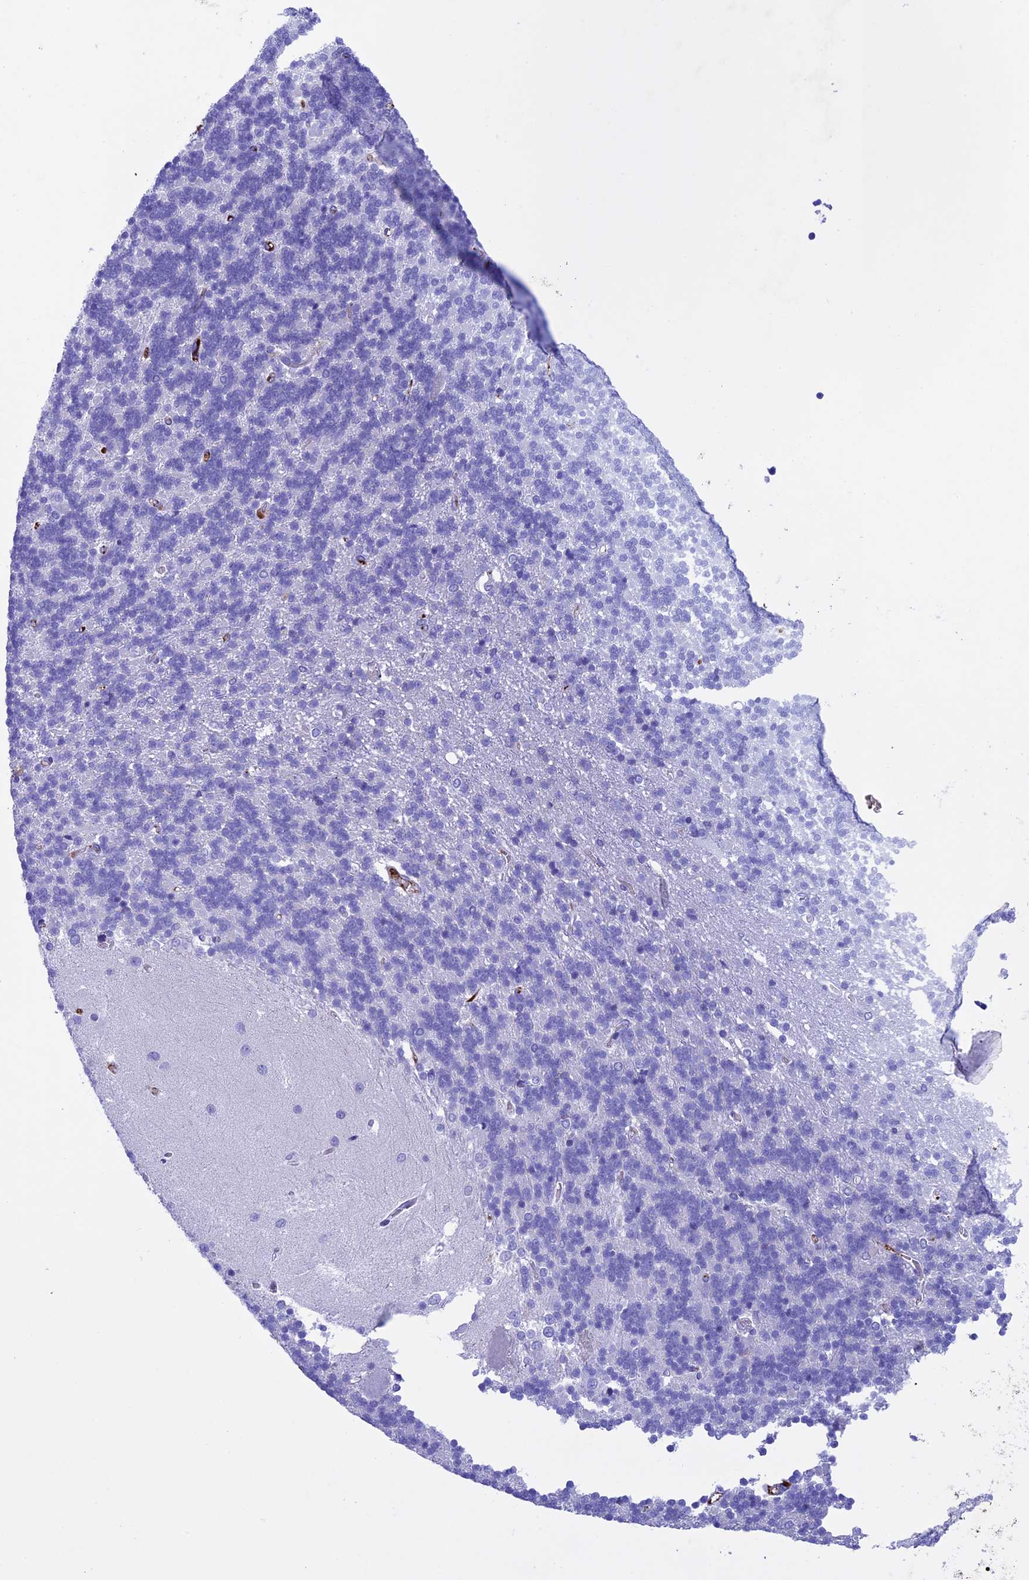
{"staining": {"intensity": "negative", "quantity": "none", "location": "none"}, "tissue": "cerebellum", "cell_type": "Cells in granular layer", "image_type": "normal", "snomed": [{"axis": "morphology", "description": "Normal tissue, NOS"}, {"axis": "topography", "description": "Cerebellum"}], "caption": "This photomicrograph is of unremarkable cerebellum stained with immunohistochemistry to label a protein in brown with the nuclei are counter-stained blue. There is no expression in cells in granular layer. (DAB (3,3'-diaminobenzidine) immunohistochemistry (IHC), high magnification).", "gene": "IGSF6", "patient": {"sex": "male", "age": 37}}